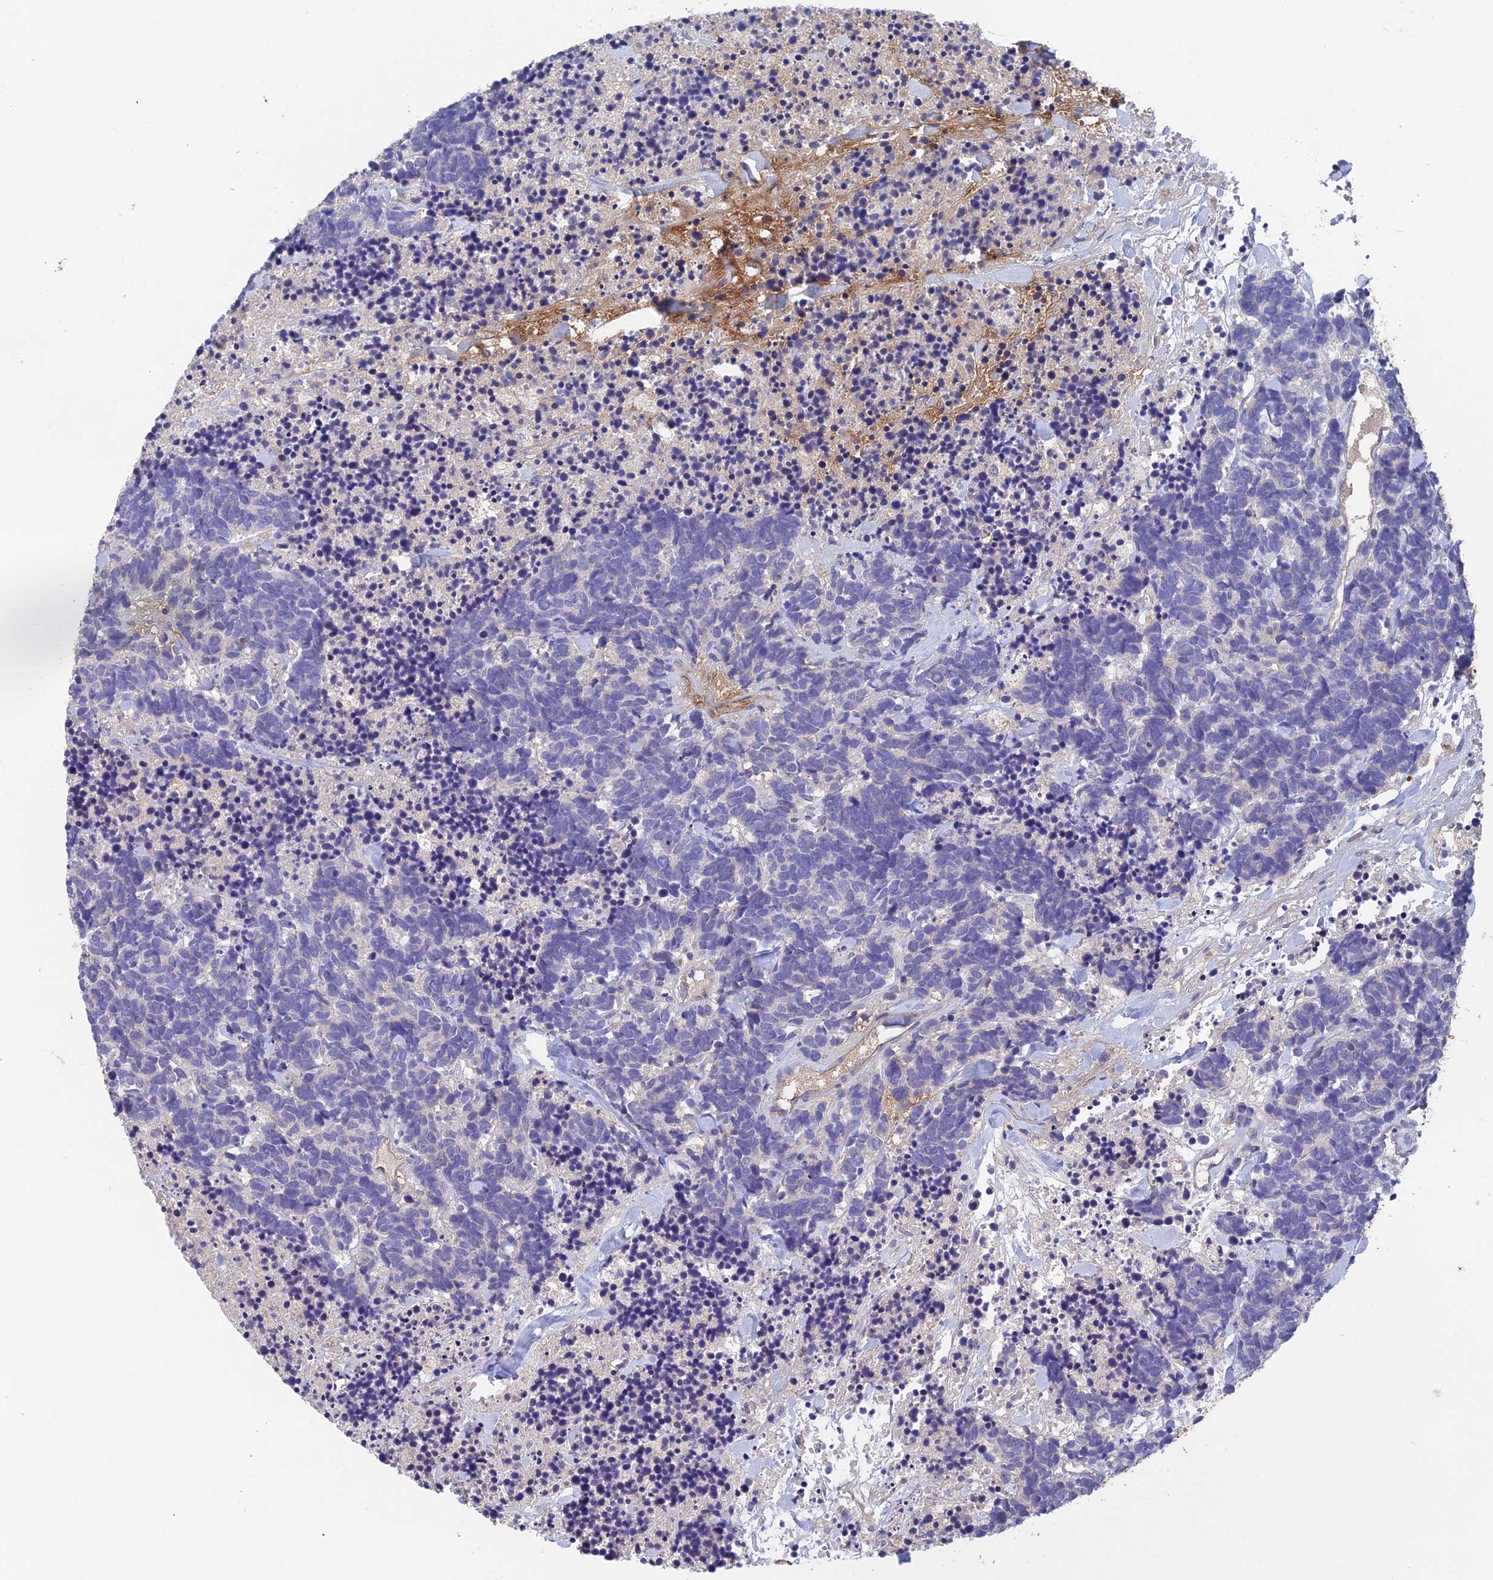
{"staining": {"intensity": "negative", "quantity": "none", "location": "none"}, "tissue": "carcinoid", "cell_type": "Tumor cells", "image_type": "cancer", "snomed": [{"axis": "morphology", "description": "Carcinoma, NOS"}, {"axis": "morphology", "description": "Carcinoid, malignant, NOS"}, {"axis": "topography", "description": "Prostate"}], "caption": "IHC photomicrograph of neoplastic tissue: carcinoma stained with DAB displays no significant protein staining in tumor cells. Nuclei are stained in blue.", "gene": "ADAMTS13", "patient": {"sex": "male", "age": 57}}